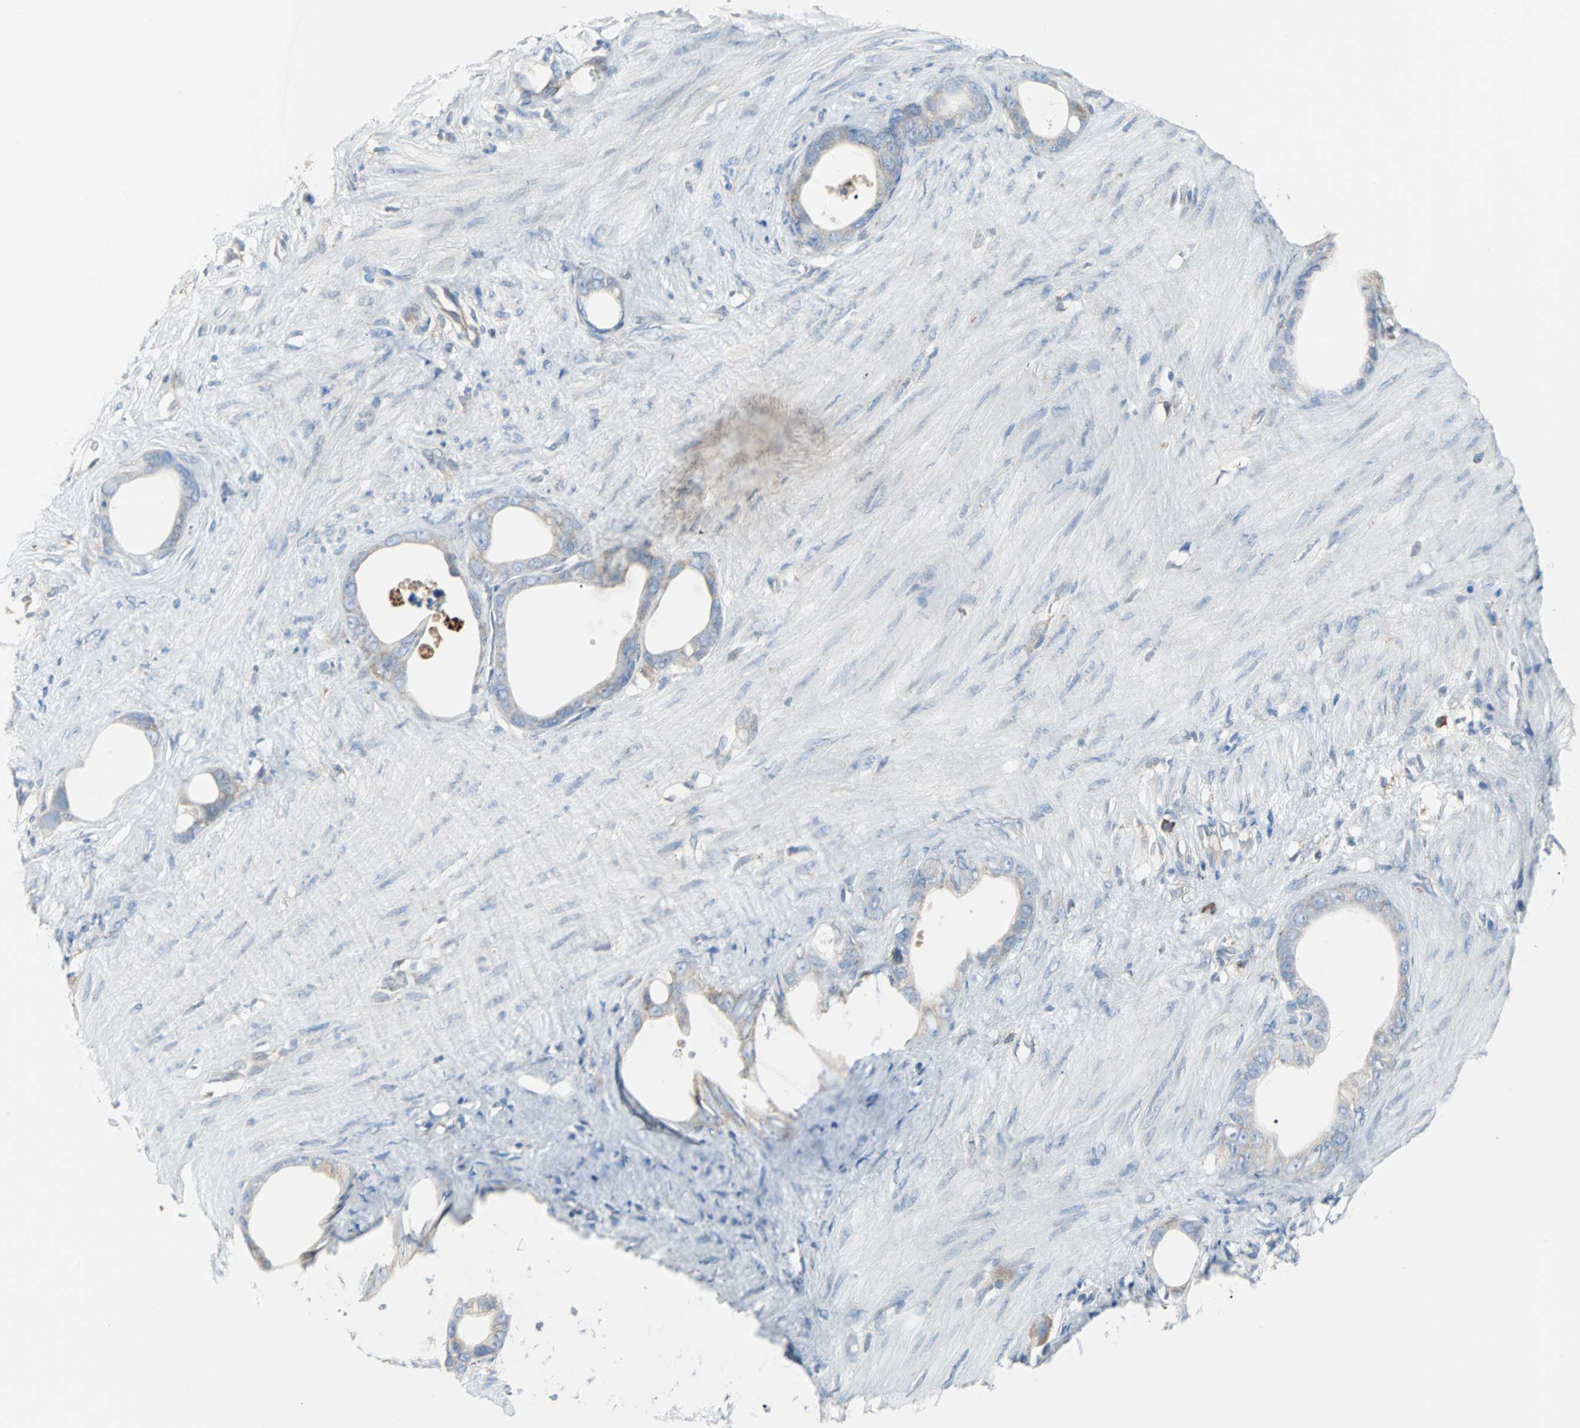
{"staining": {"intensity": "weak", "quantity": "<25%", "location": "cytoplasmic/membranous"}, "tissue": "stomach cancer", "cell_type": "Tumor cells", "image_type": "cancer", "snomed": [{"axis": "morphology", "description": "Adenocarcinoma, NOS"}, {"axis": "topography", "description": "Stomach"}], "caption": "High power microscopy photomicrograph of an IHC photomicrograph of adenocarcinoma (stomach), revealing no significant positivity in tumor cells.", "gene": "PDIA4", "patient": {"sex": "female", "age": 75}}